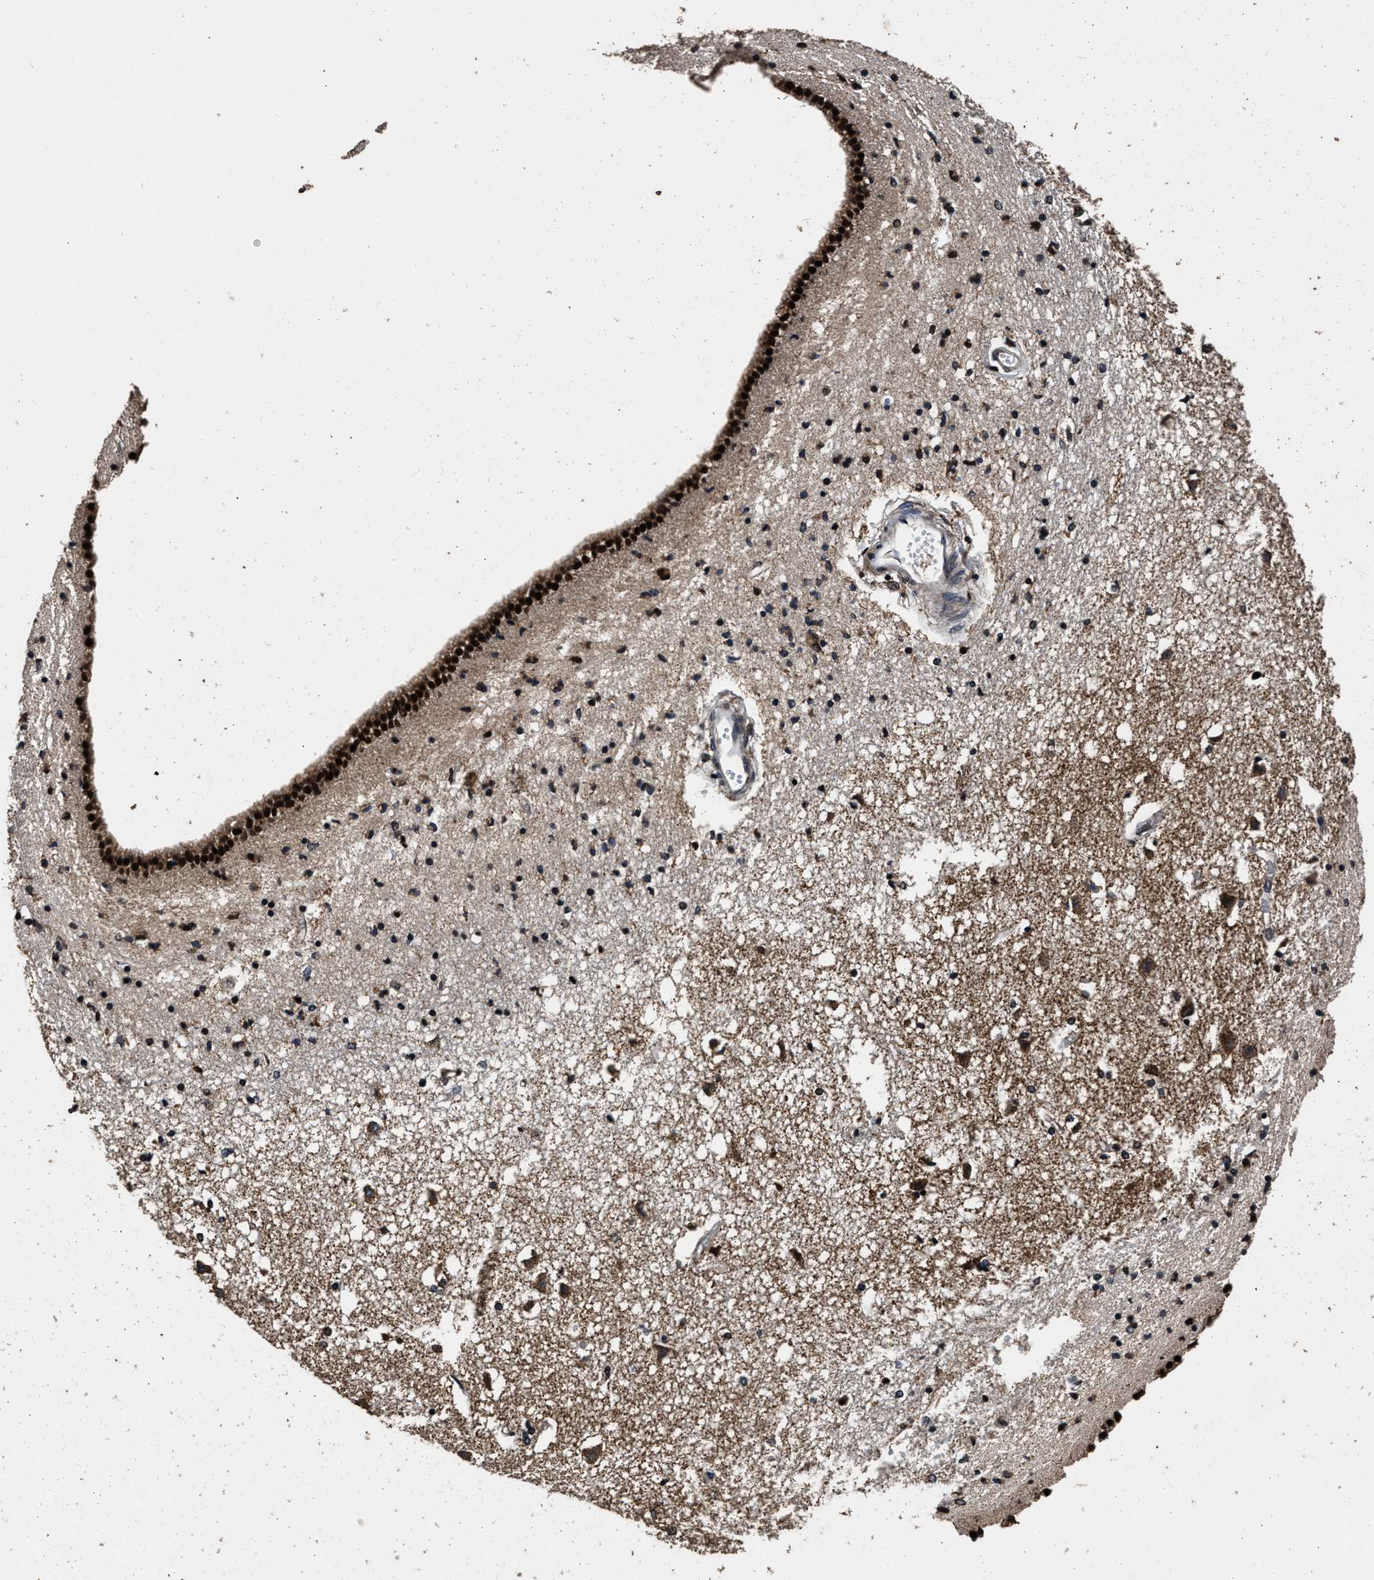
{"staining": {"intensity": "strong", "quantity": "25%-75%", "location": "nuclear"}, "tissue": "caudate", "cell_type": "Glial cells", "image_type": "normal", "snomed": [{"axis": "morphology", "description": "Normal tissue, NOS"}, {"axis": "topography", "description": "Lateral ventricle wall"}], "caption": "The image shows a brown stain indicating the presence of a protein in the nuclear of glial cells in caudate.", "gene": "CSTF1", "patient": {"sex": "male", "age": 45}}